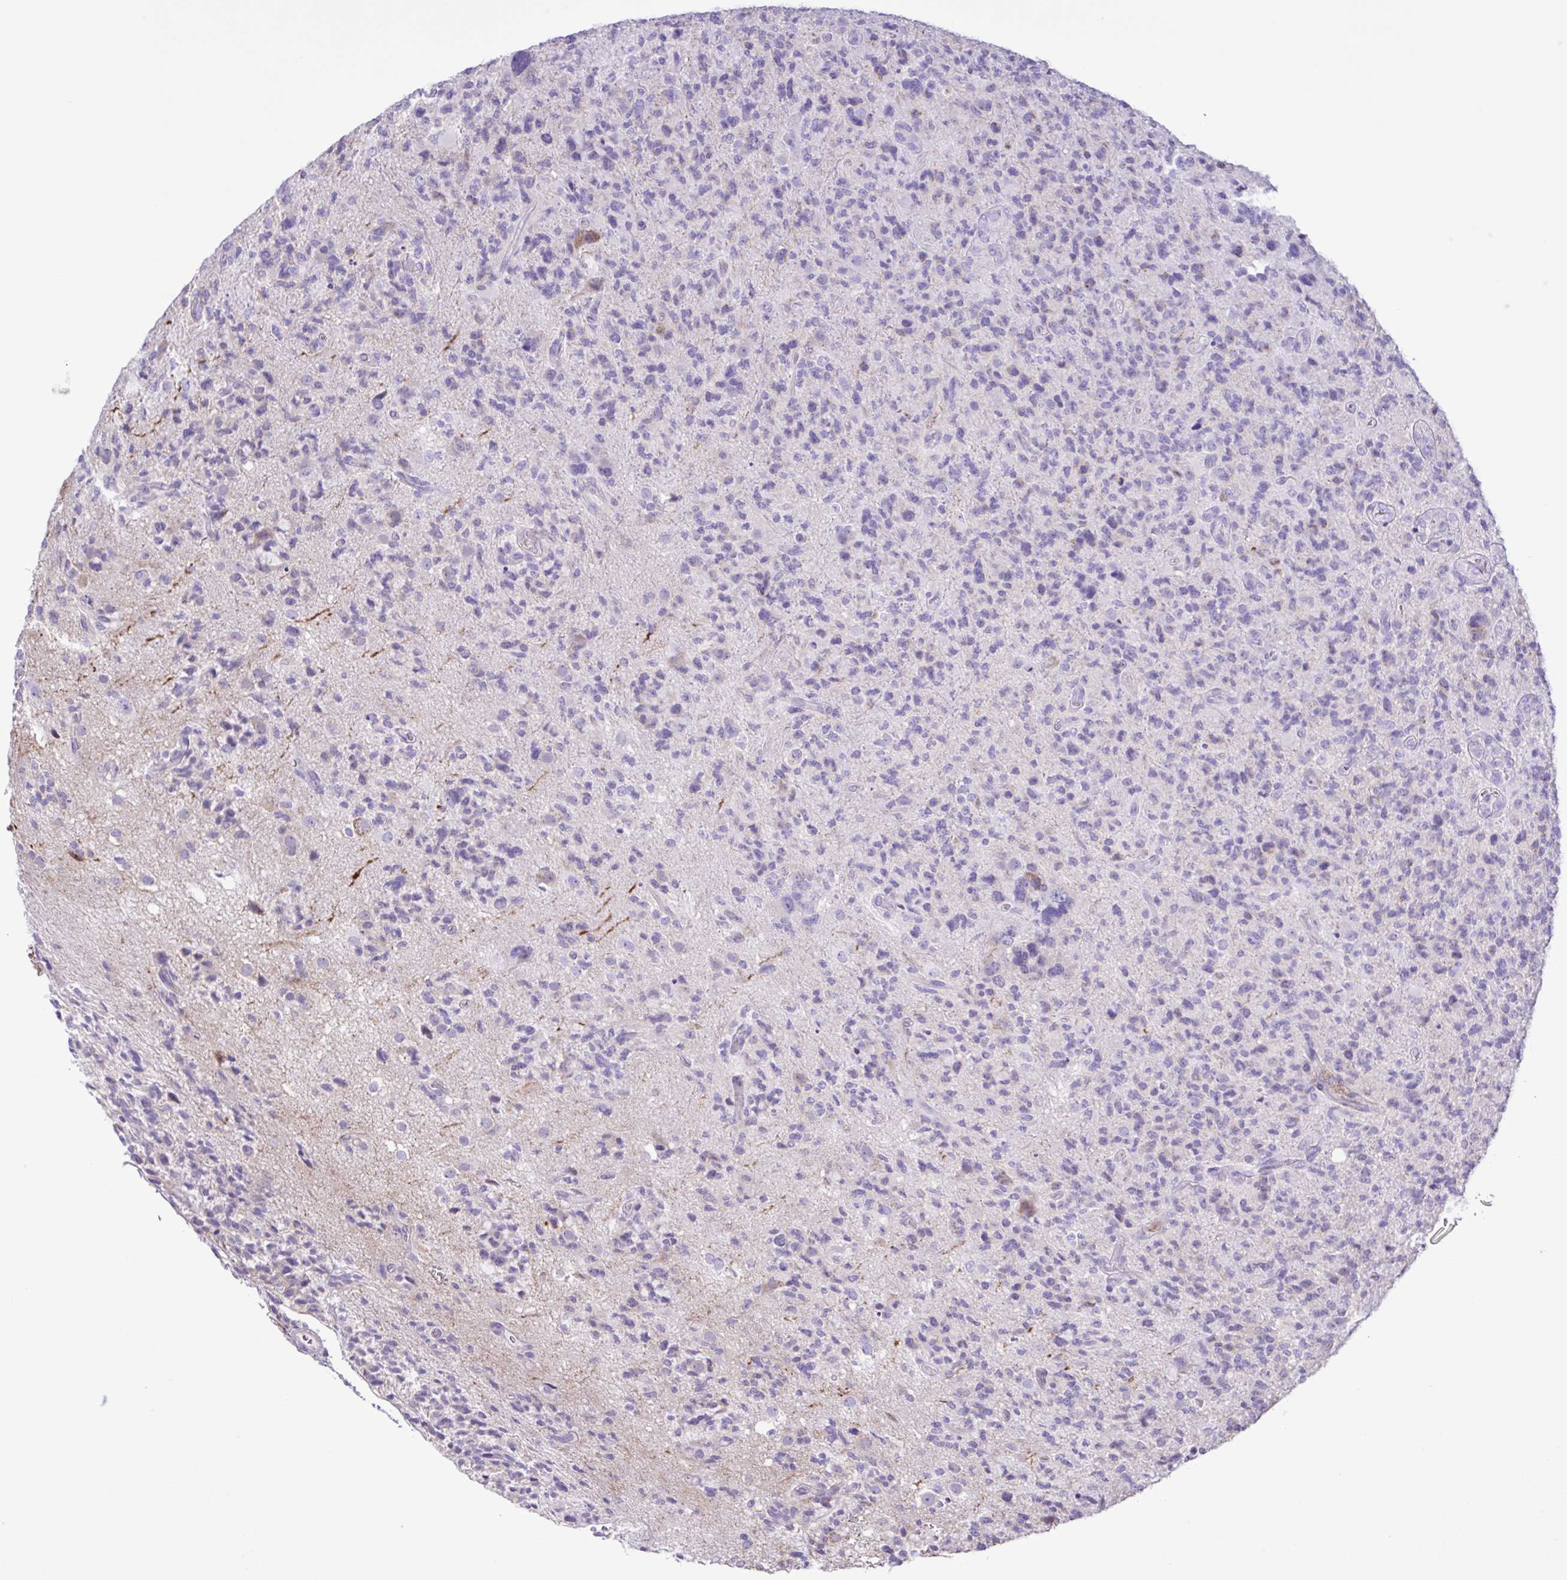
{"staining": {"intensity": "negative", "quantity": "none", "location": "none"}, "tissue": "glioma", "cell_type": "Tumor cells", "image_type": "cancer", "snomed": [{"axis": "morphology", "description": "Glioma, malignant, High grade"}, {"axis": "topography", "description": "Brain"}], "caption": "Protein analysis of malignant high-grade glioma demonstrates no significant expression in tumor cells. The staining was performed using DAB to visualize the protein expression in brown, while the nuclei were stained in blue with hematoxylin (Magnification: 20x).", "gene": "CYP17A1", "patient": {"sex": "female", "age": 71}}